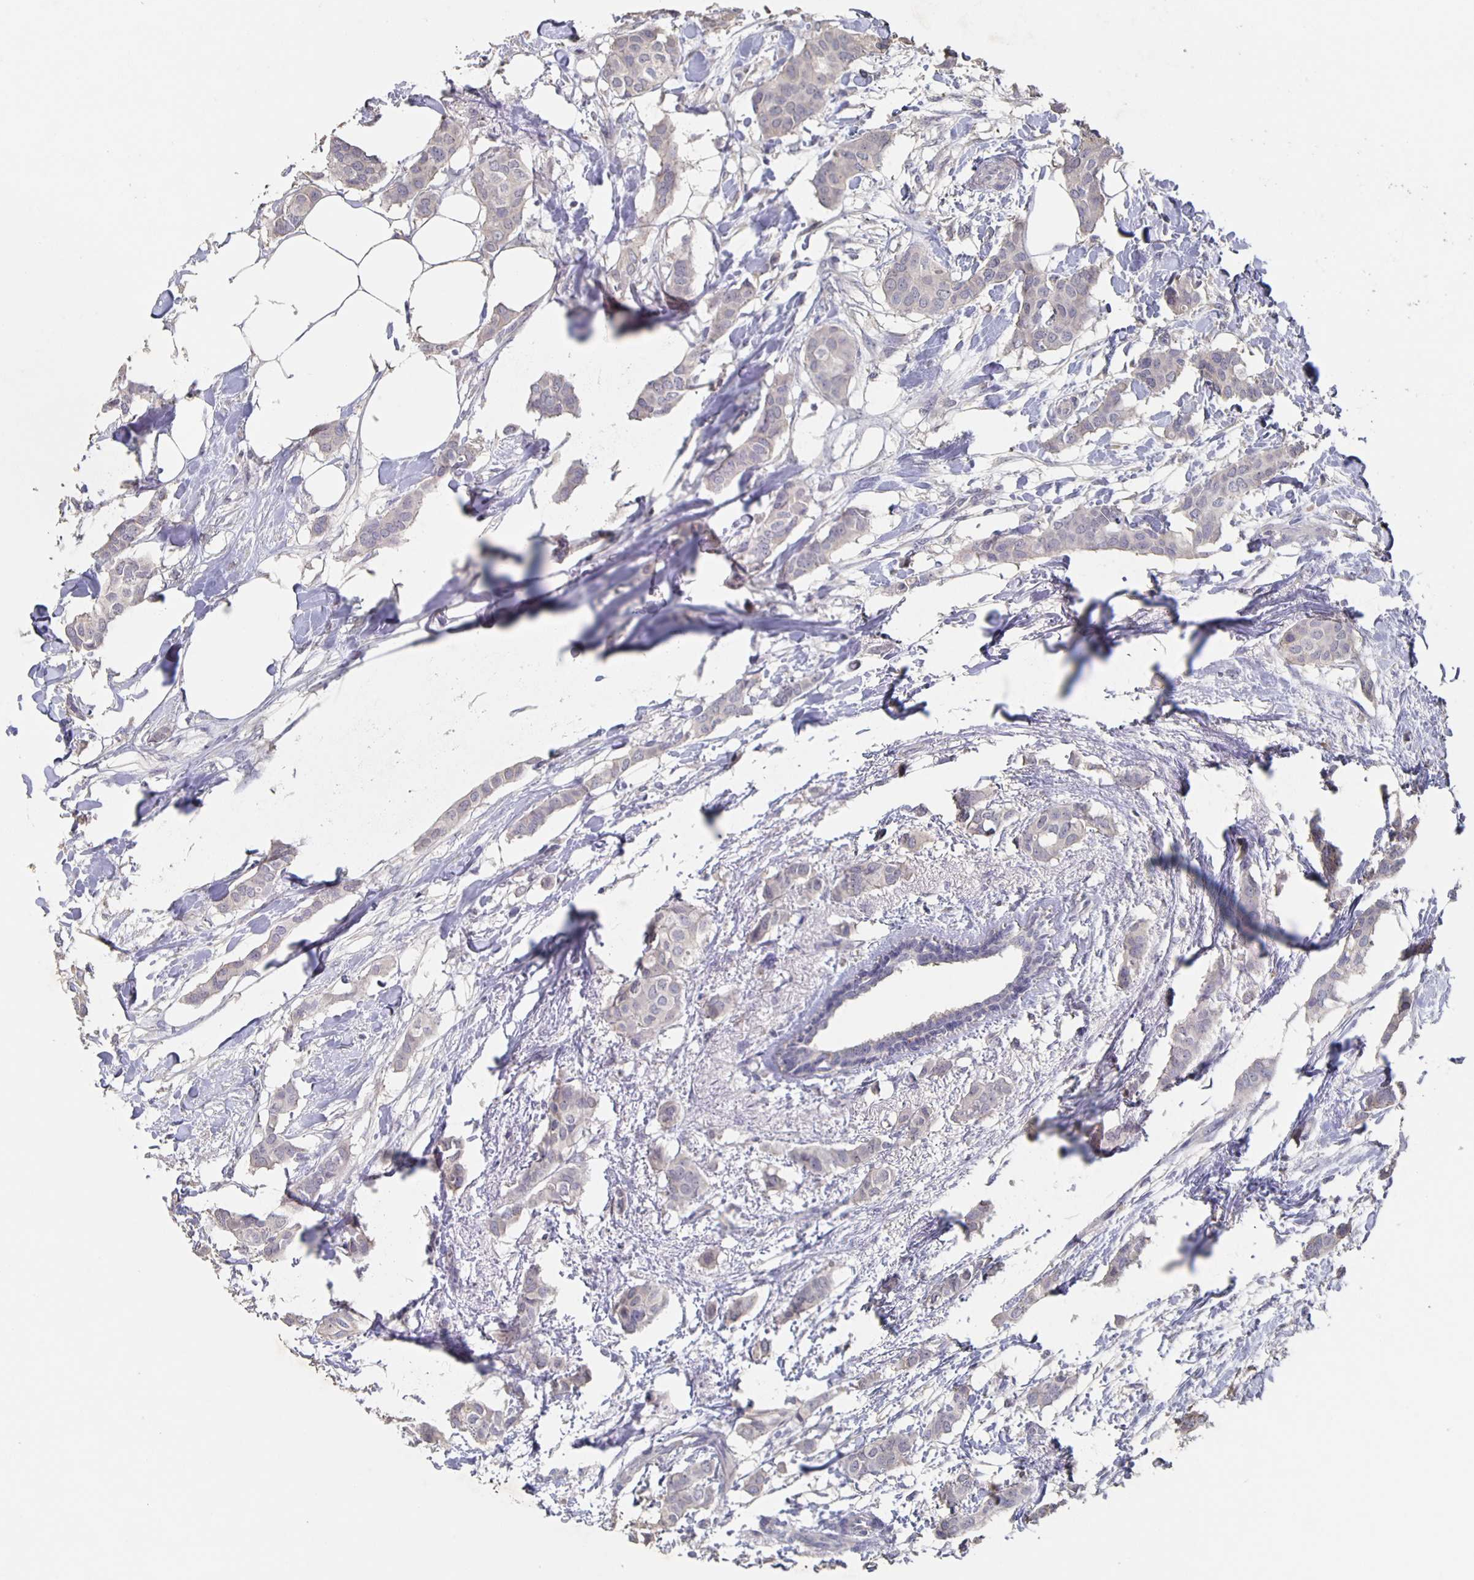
{"staining": {"intensity": "negative", "quantity": "none", "location": "none"}, "tissue": "breast cancer", "cell_type": "Tumor cells", "image_type": "cancer", "snomed": [{"axis": "morphology", "description": "Duct carcinoma"}, {"axis": "topography", "description": "Breast"}], "caption": "DAB (3,3'-diaminobenzidine) immunohistochemical staining of invasive ductal carcinoma (breast) shows no significant staining in tumor cells.", "gene": "CACNA2D2", "patient": {"sex": "female", "age": 62}}